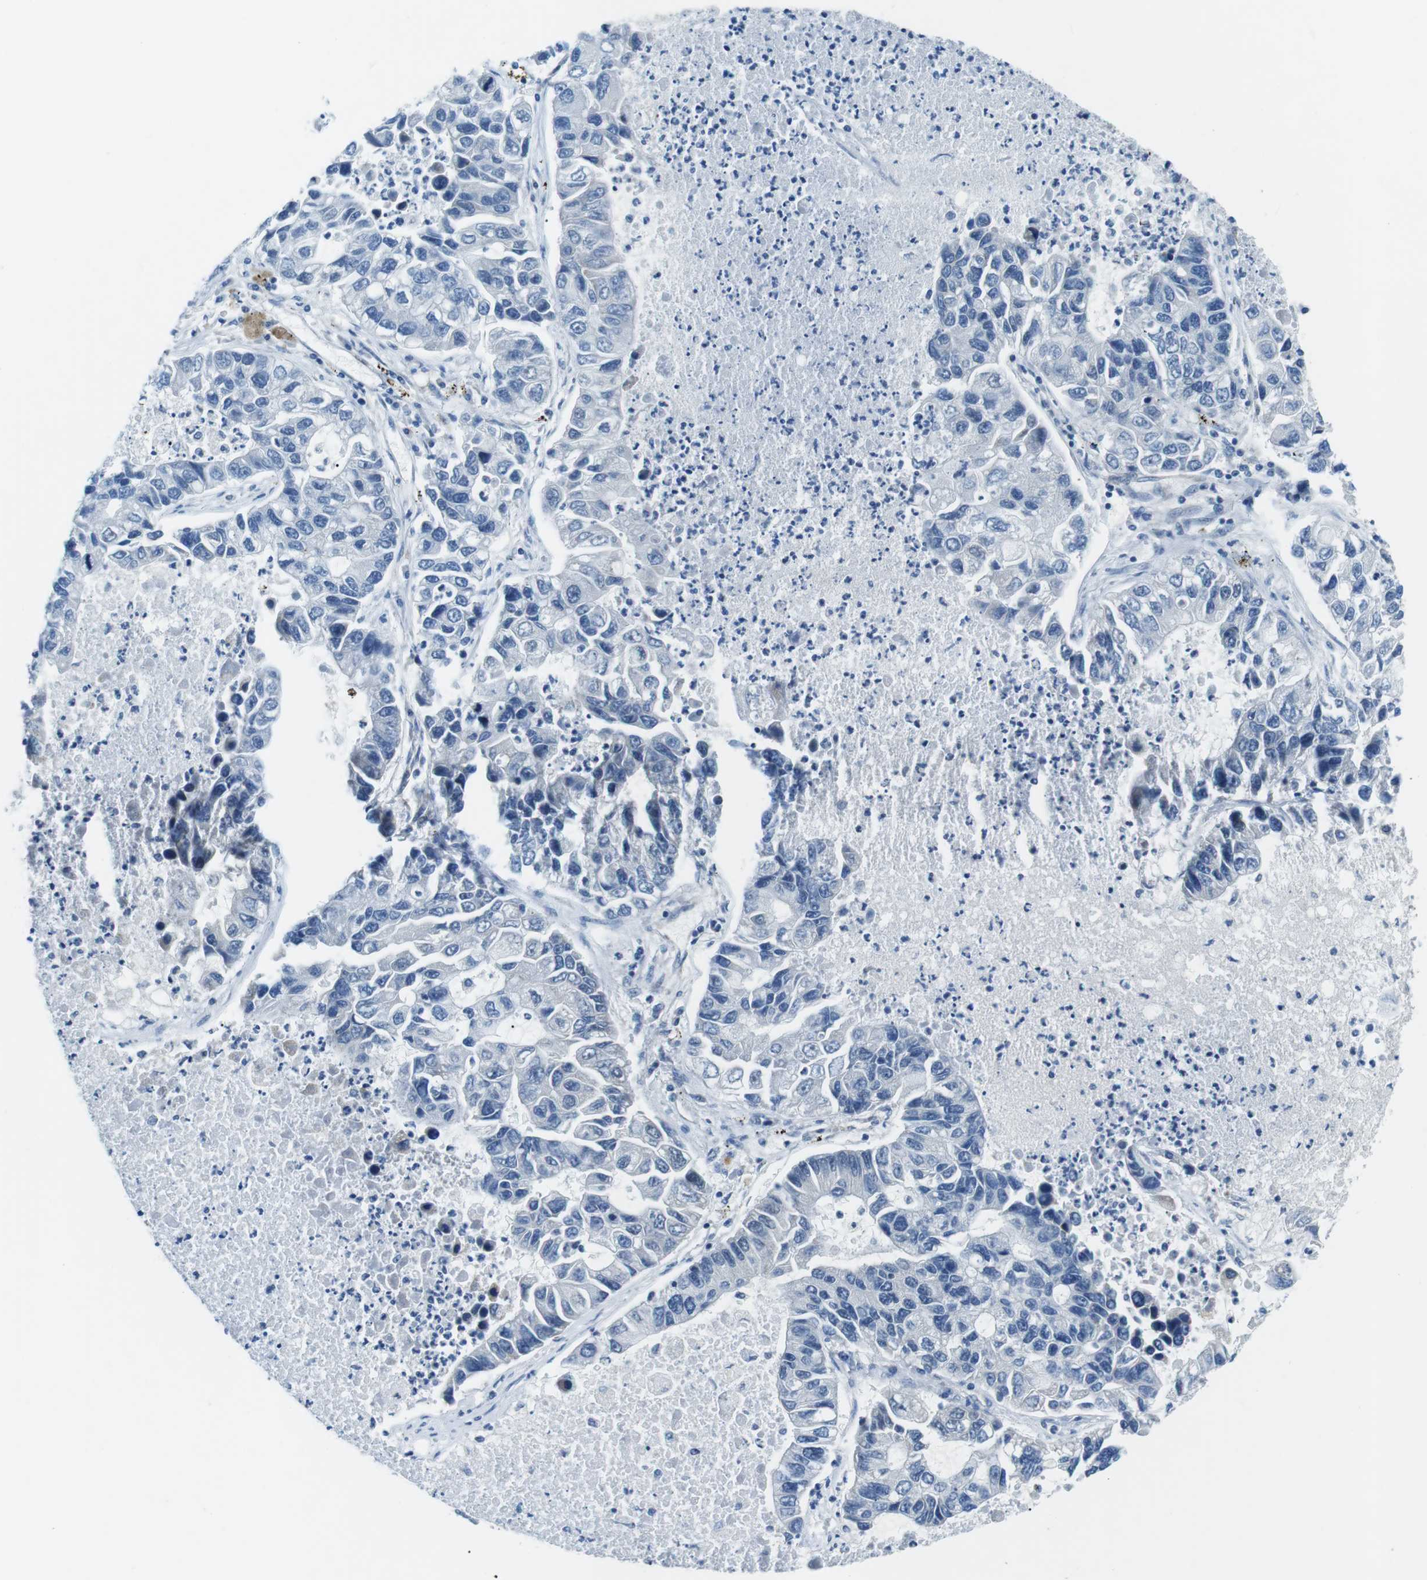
{"staining": {"intensity": "negative", "quantity": "none", "location": "none"}, "tissue": "lung cancer", "cell_type": "Tumor cells", "image_type": "cancer", "snomed": [{"axis": "morphology", "description": "Adenocarcinoma, NOS"}, {"axis": "topography", "description": "Lung"}], "caption": "The image demonstrates no staining of tumor cells in lung adenocarcinoma.", "gene": "PHLDA1", "patient": {"sex": "female", "age": 51}}